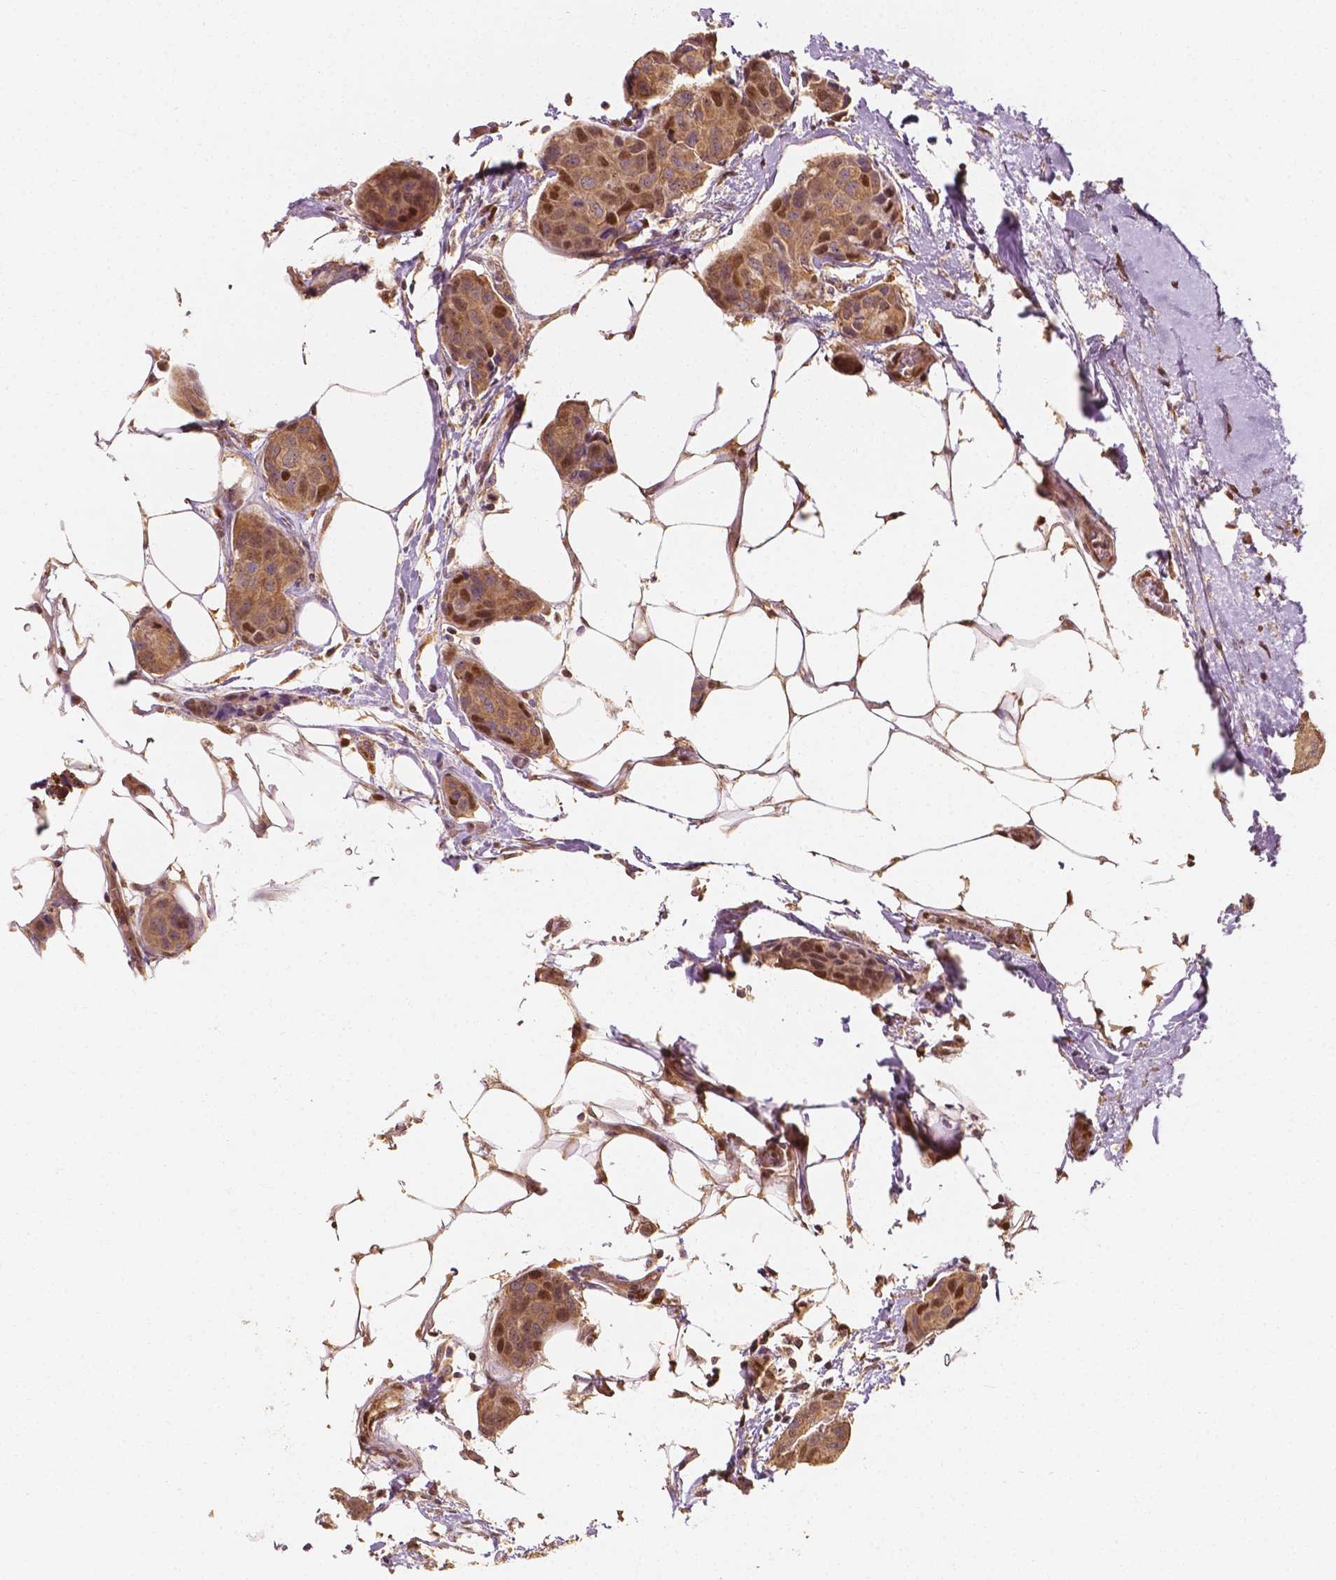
{"staining": {"intensity": "moderate", "quantity": "25%-75%", "location": "cytoplasmic/membranous,nuclear"}, "tissue": "breast cancer", "cell_type": "Tumor cells", "image_type": "cancer", "snomed": [{"axis": "morphology", "description": "Duct carcinoma"}, {"axis": "topography", "description": "Breast"}], "caption": "Immunohistochemistry of breast cancer exhibits medium levels of moderate cytoplasmic/membranous and nuclear positivity in approximately 25%-75% of tumor cells.", "gene": "TBC1D17", "patient": {"sex": "female", "age": 80}}